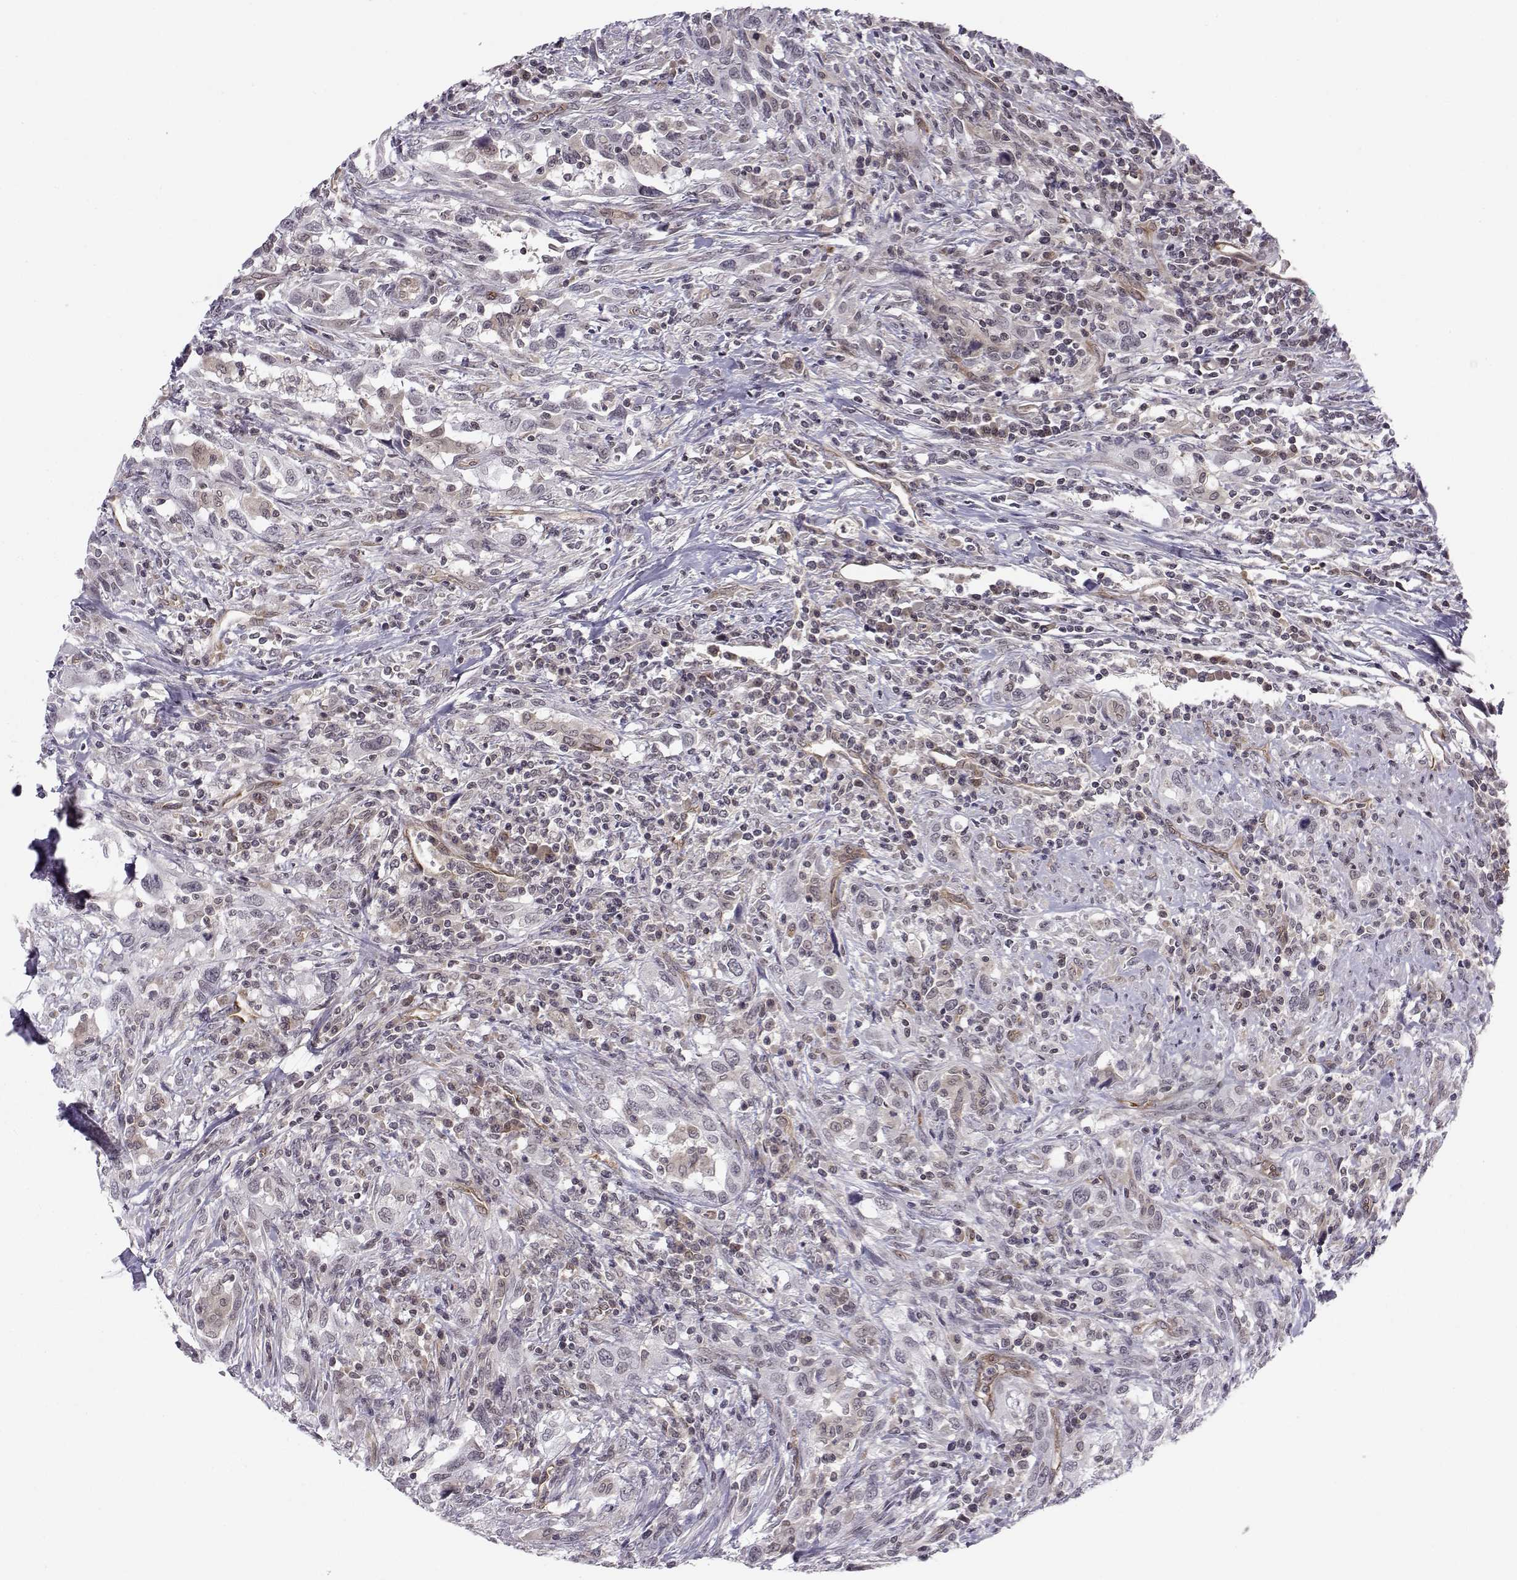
{"staining": {"intensity": "negative", "quantity": "none", "location": "none"}, "tissue": "urothelial cancer", "cell_type": "Tumor cells", "image_type": "cancer", "snomed": [{"axis": "morphology", "description": "Urothelial carcinoma, NOS"}, {"axis": "morphology", "description": "Urothelial carcinoma, High grade"}, {"axis": "topography", "description": "Urinary bladder"}], "caption": "Immunohistochemistry (IHC) image of urothelial cancer stained for a protein (brown), which demonstrates no staining in tumor cells.", "gene": "KIF13B", "patient": {"sex": "female", "age": 64}}